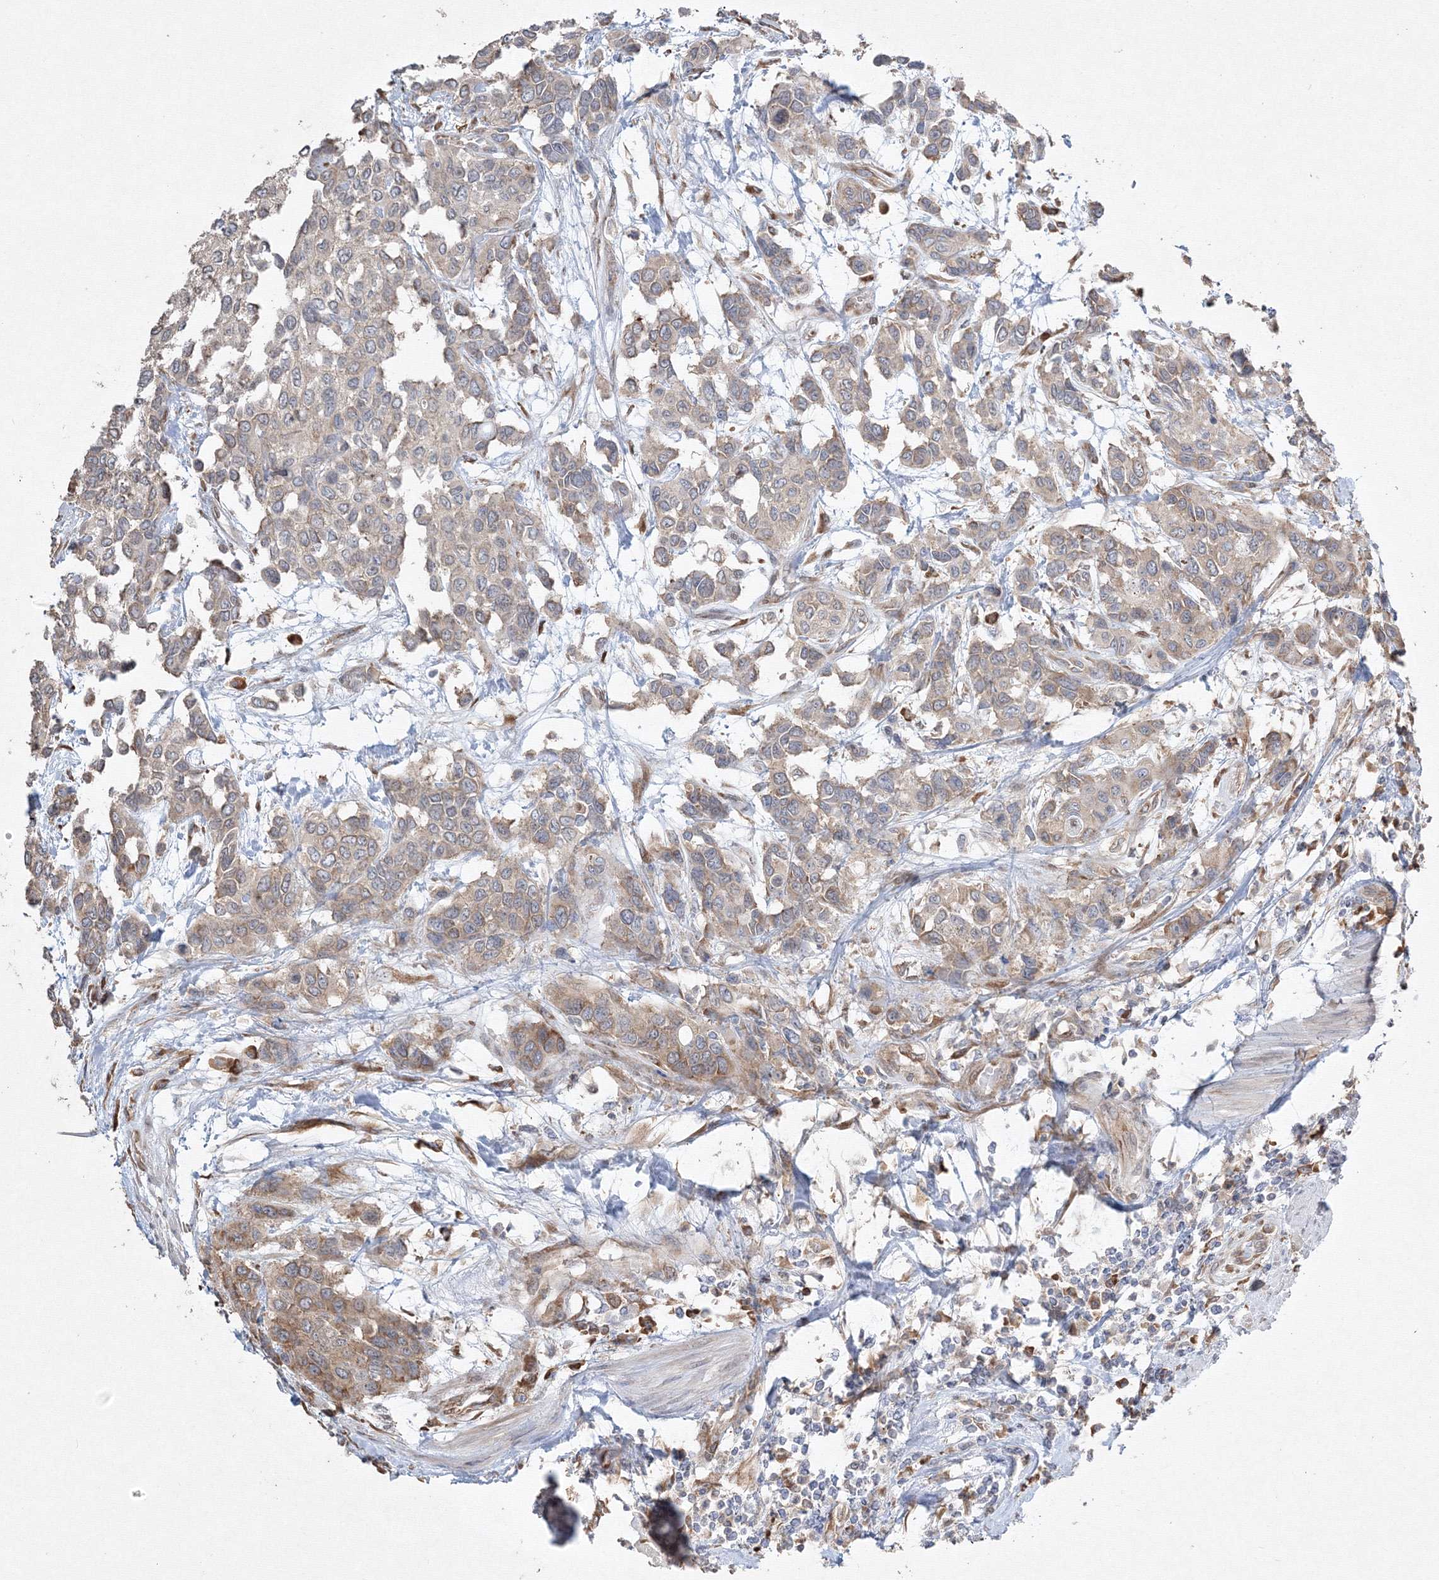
{"staining": {"intensity": "weak", "quantity": "25%-75%", "location": "cytoplasmic/membranous"}, "tissue": "urothelial cancer", "cell_type": "Tumor cells", "image_type": "cancer", "snomed": [{"axis": "morphology", "description": "Normal tissue, NOS"}, {"axis": "morphology", "description": "Urothelial carcinoma, High grade"}, {"axis": "topography", "description": "Vascular tissue"}, {"axis": "topography", "description": "Urinary bladder"}], "caption": "Brown immunohistochemical staining in human urothelial carcinoma (high-grade) demonstrates weak cytoplasmic/membranous staining in about 25%-75% of tumor cells.", "gene": "FBXL8", "patient": {"sex": "female", "age": 56}}